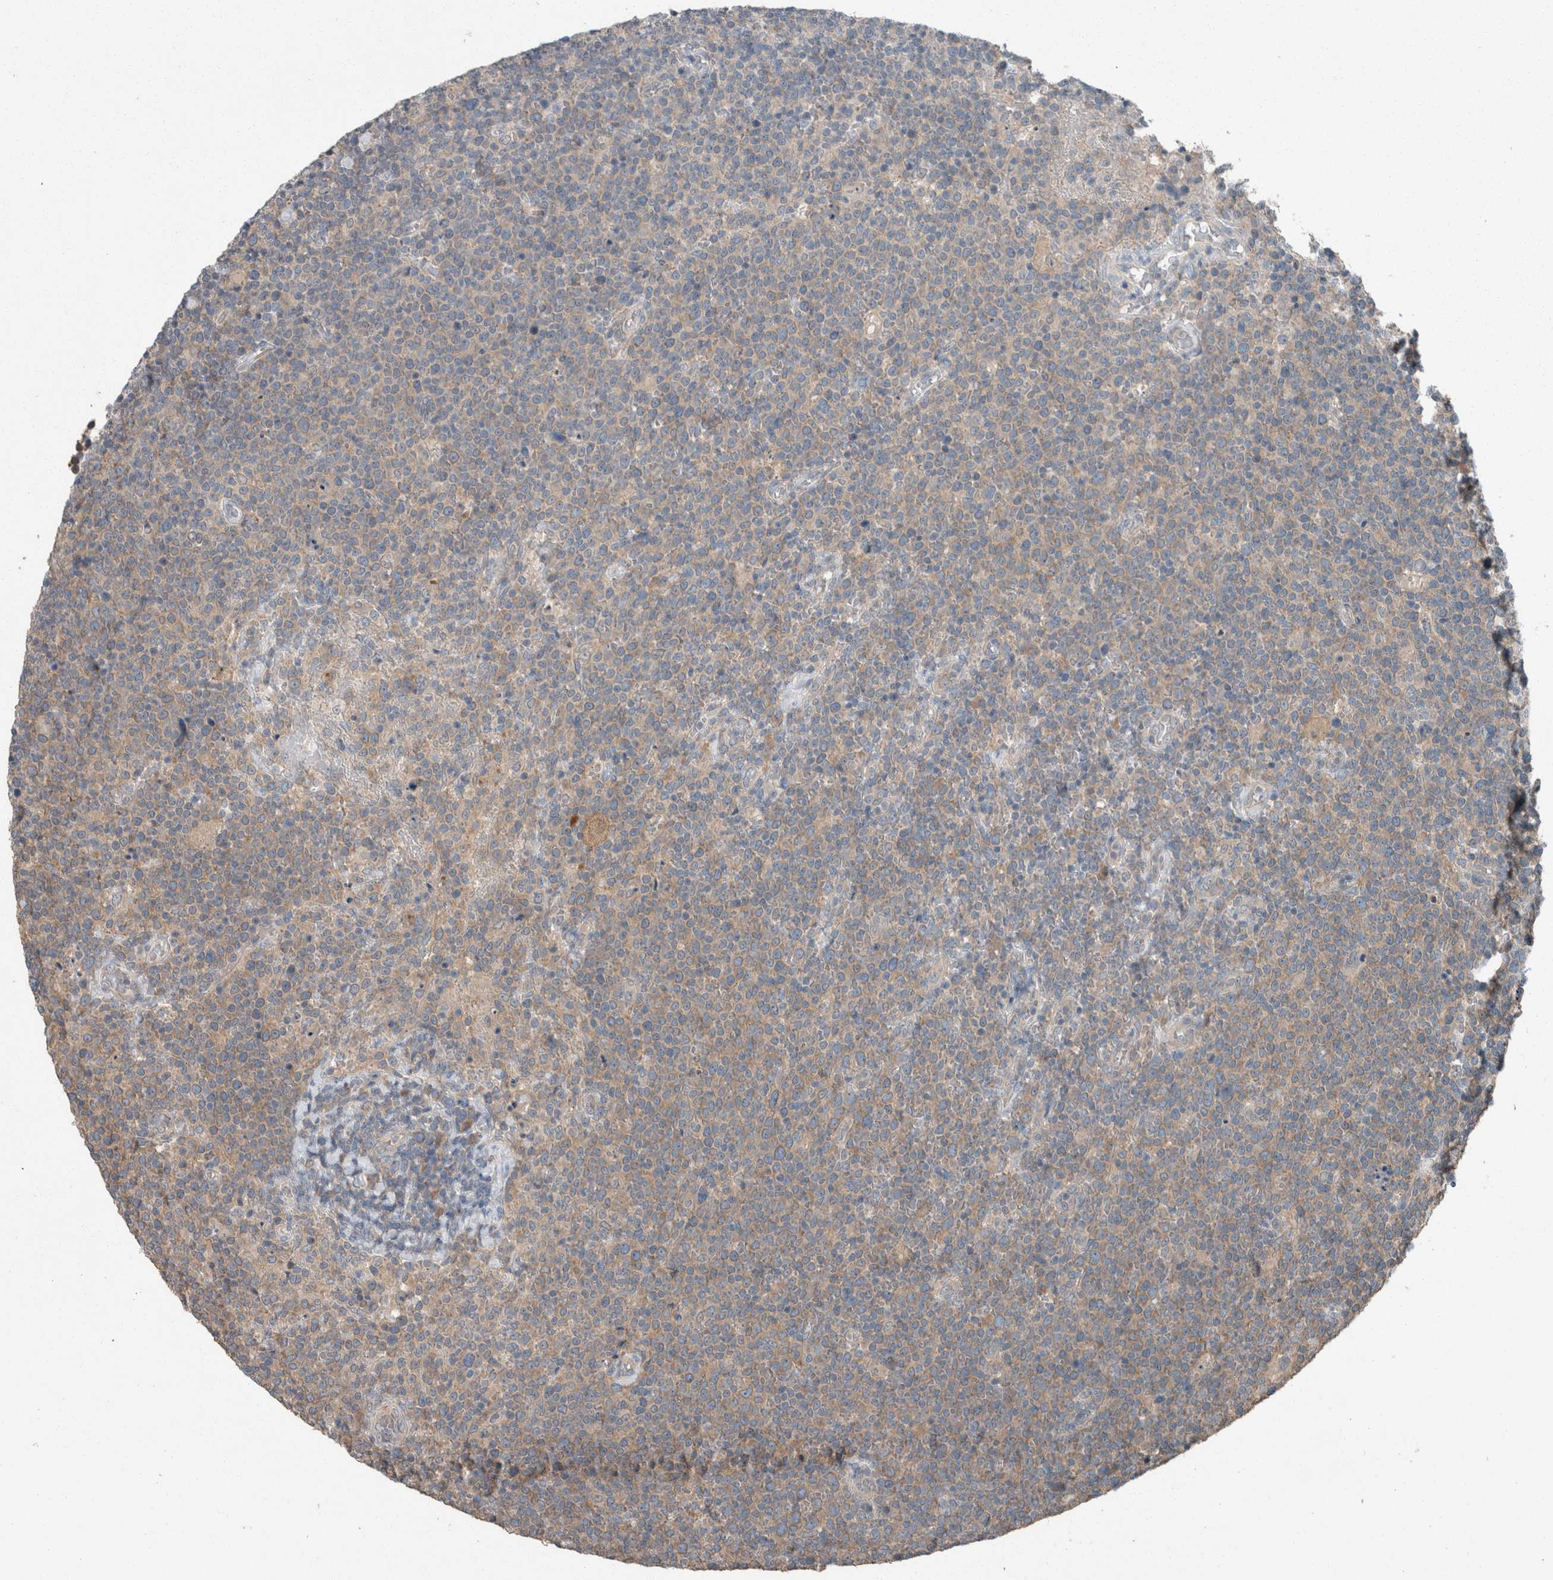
{"staining": {"intensity": "weak", "quantity": ">75%", "location": "cytoplasmic/membranous"}, "tissue": "lymphoma", "cell_type": "Tumor cells", "image_type": "cancer", "snomed": [{"axis": "morphology", "description": "Malignant lymphoma, non-Hodgkin's type, High grade"}, {"axis": "topography", "description": "Lymph node"}], "caption": "A brown stain shows weak cytoplasmic/membranous expression of a protein in human lymphoma tumor cells.", "gene": "KNTC1", "patient": {"sex": "male", "age": 61}}